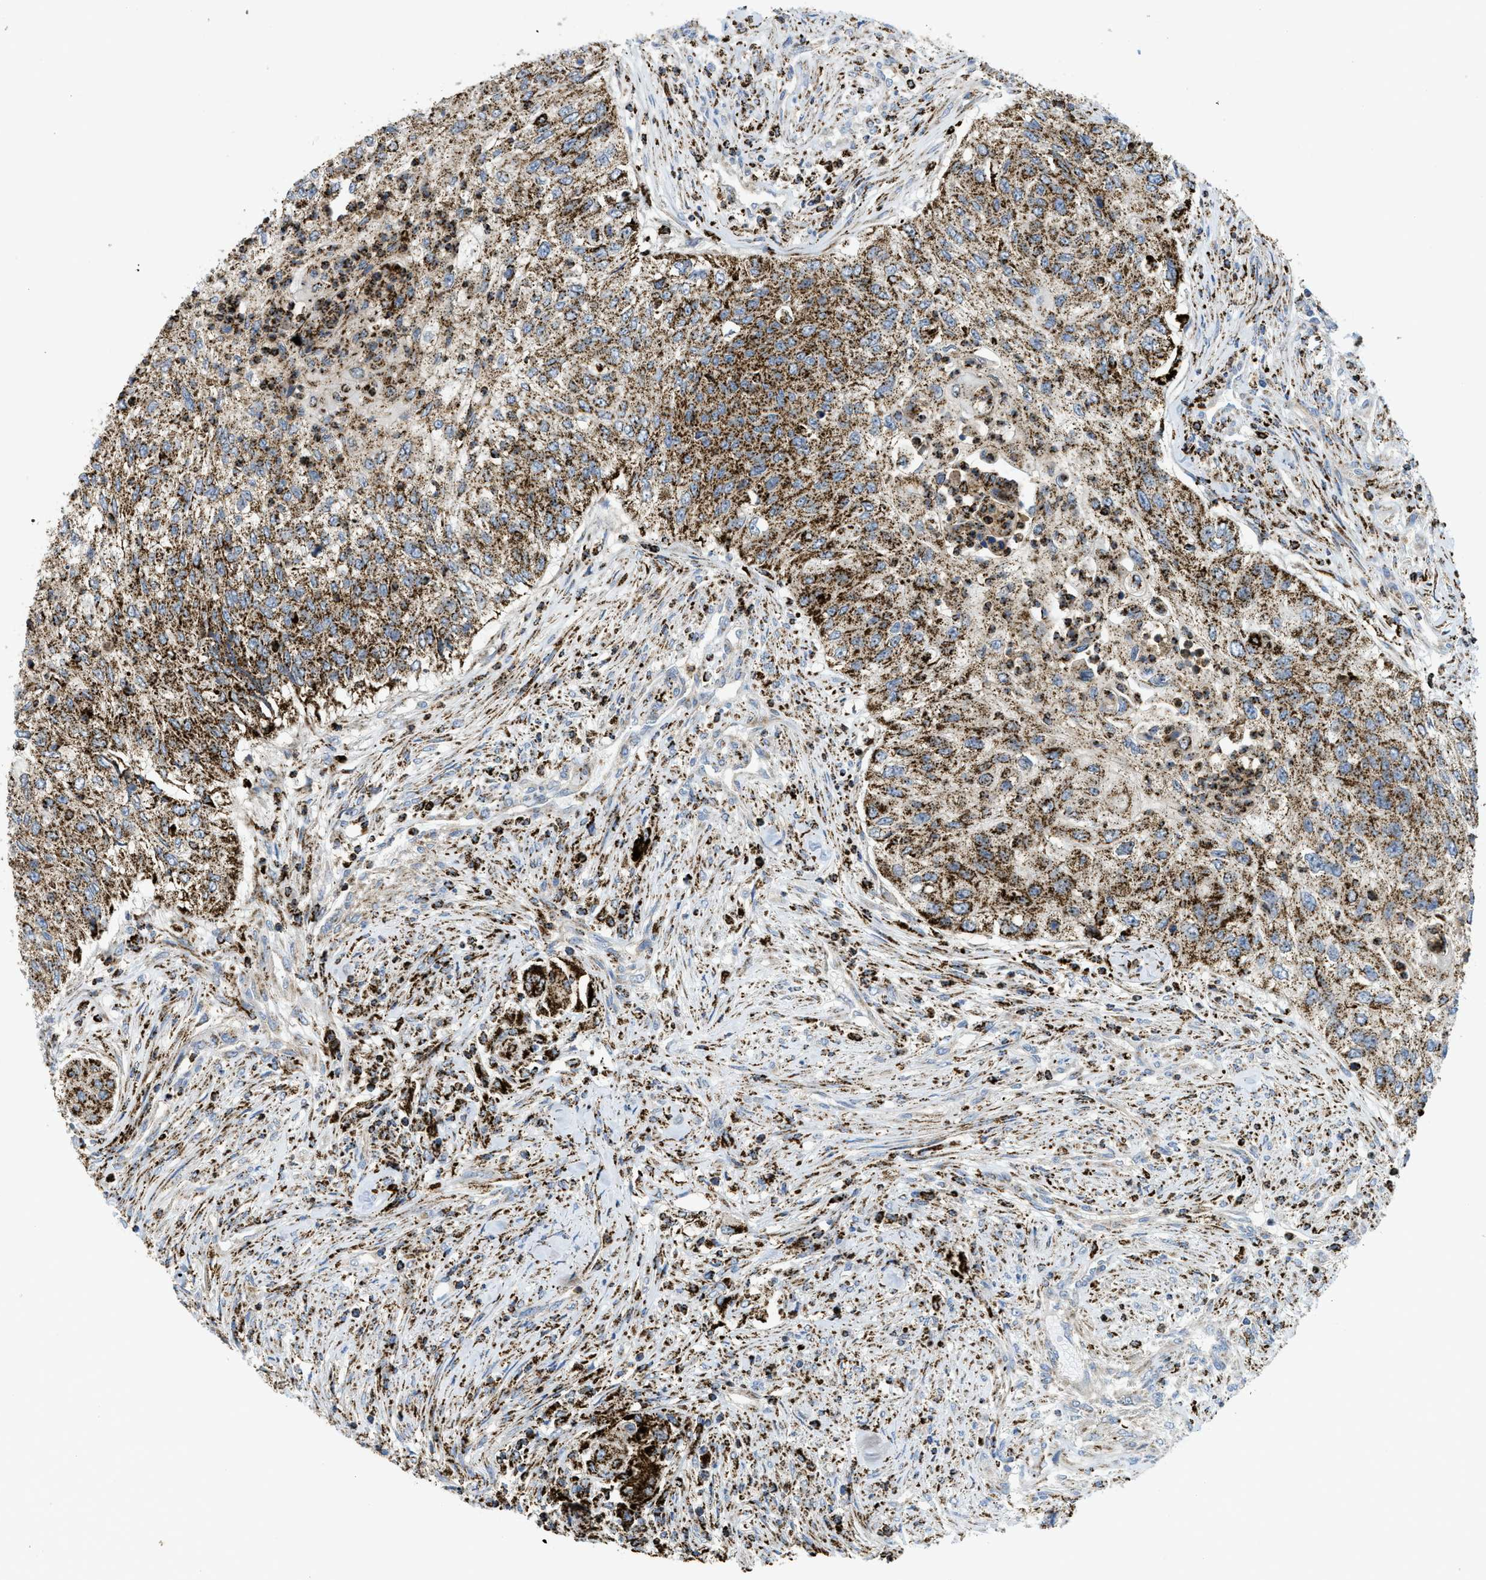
{"staining": {"intensity": "strong", "quantity": ">75%", "location": "cytoplasmic/membranous"}, "tissue": "urothelial cancer", "cell_type": "Tumor cells", "image_type": "cancer", "snomed": [{"axis": "morphology", "description": "Urothelial carcinoma, High grade"}, {"axis": "topography", "description": "Urinary bladder"}], "caption": "An immunohistochemistry image of neoplastic tissue is shown. Protein staining in brown labels strong cytoplasmic/membranous positivity in urothelial carcinoma (high-grade) within tumor cells. Using DAB (brown) and hematoxylin (blue) stains, captured at high magnification using brightfield microscopy.", "gene": "SQOR", "patient": {"sex": "female", "age": 60}}